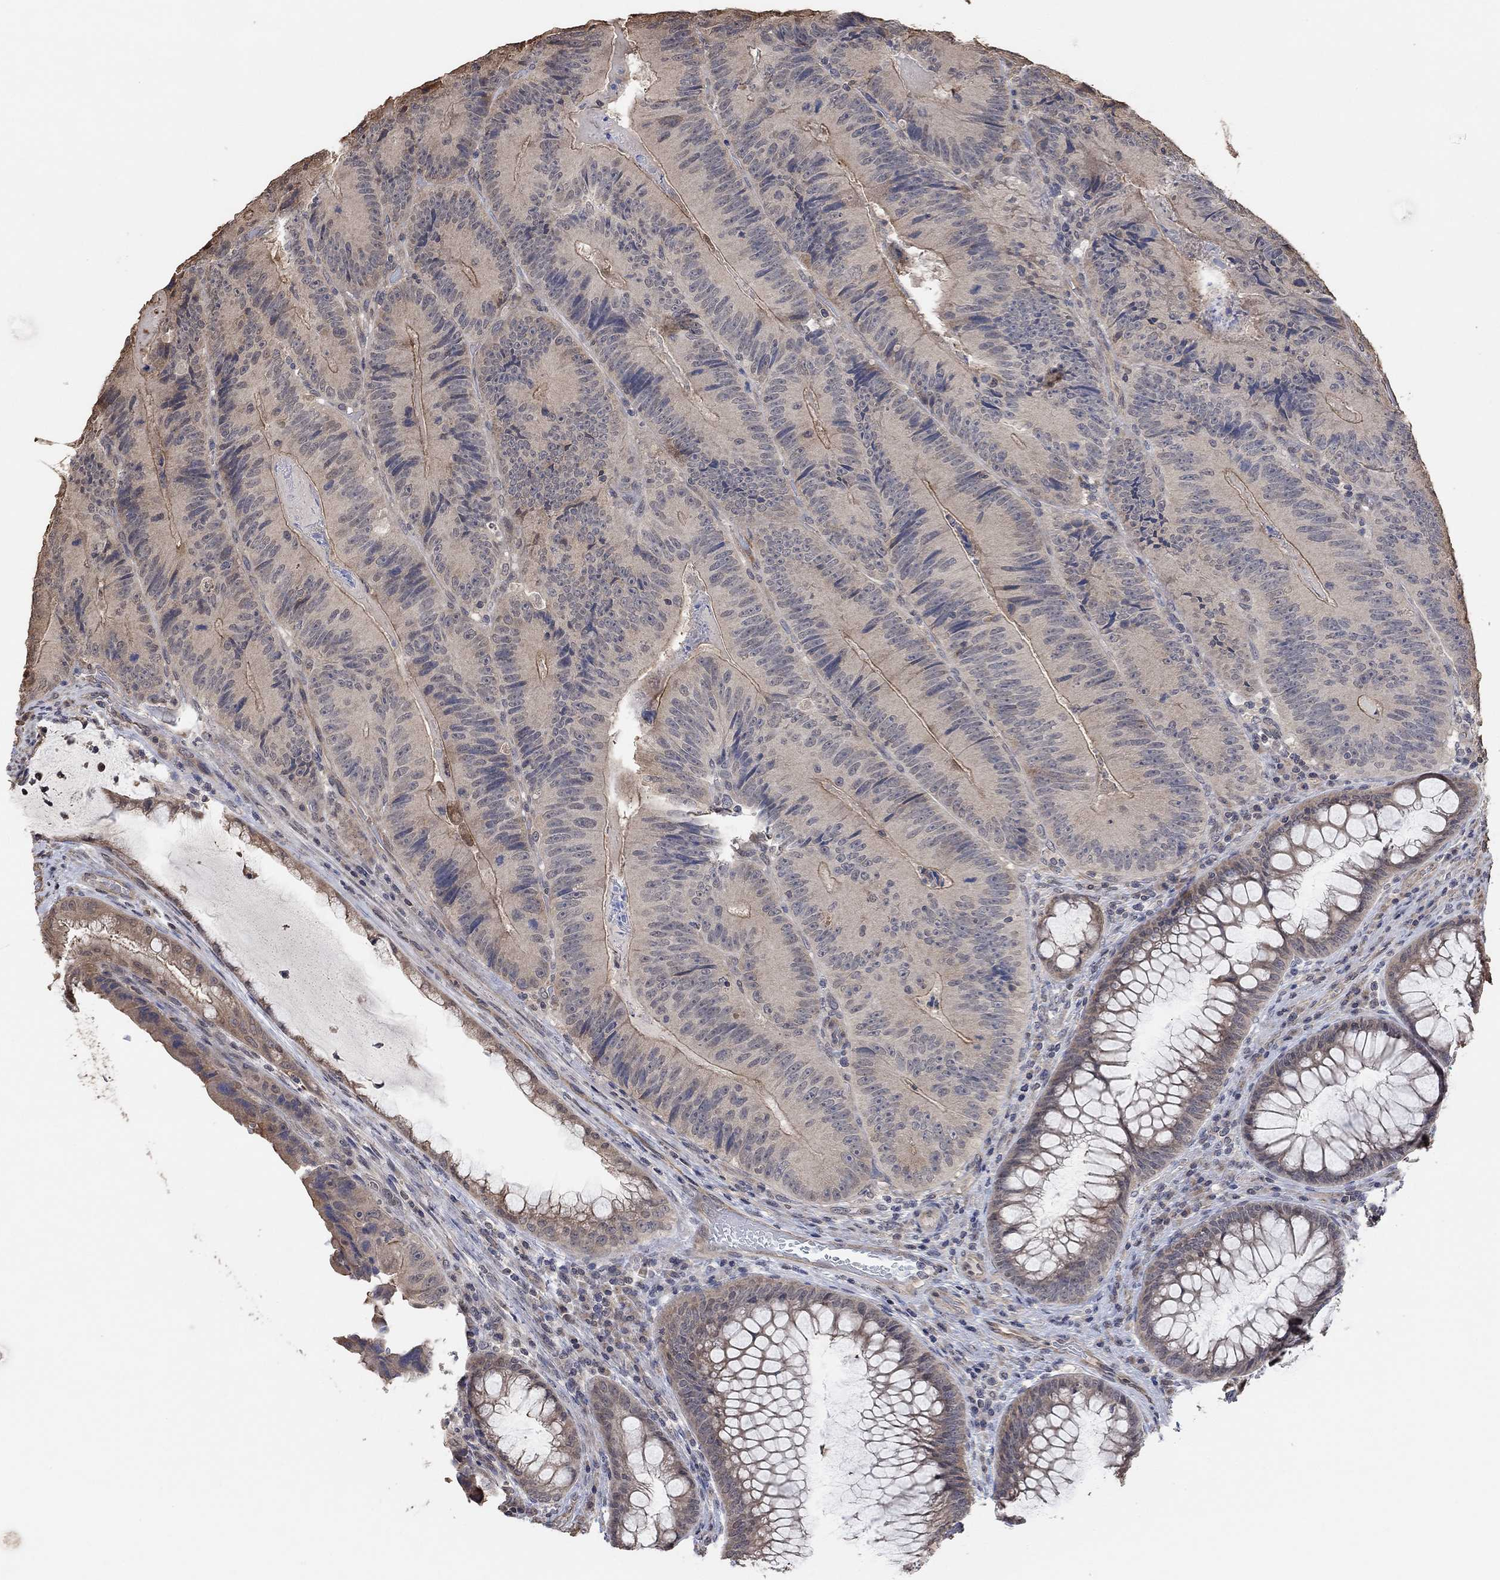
{"staining": {"intensity": "moderate", "quantity": "<25%", "location": "cytoplasmic/membranous"}, "tissue": "colorectal cancer", "cell_type": "Tumor cells", "image_type": "cancer", "snomed": [{"axis": "morphology", "description": "Adenocarcinoma, NOS"}, {"axis": "topography", "description": "Colon"}], "caption": "Colorectal cancer stained with a brown dye displays moderate cytoplasmic/membranous positive expression in approximately <25% of tumor cells.", "gene": "UNC5B", "patient": {"sex": "female", "age": 86}}